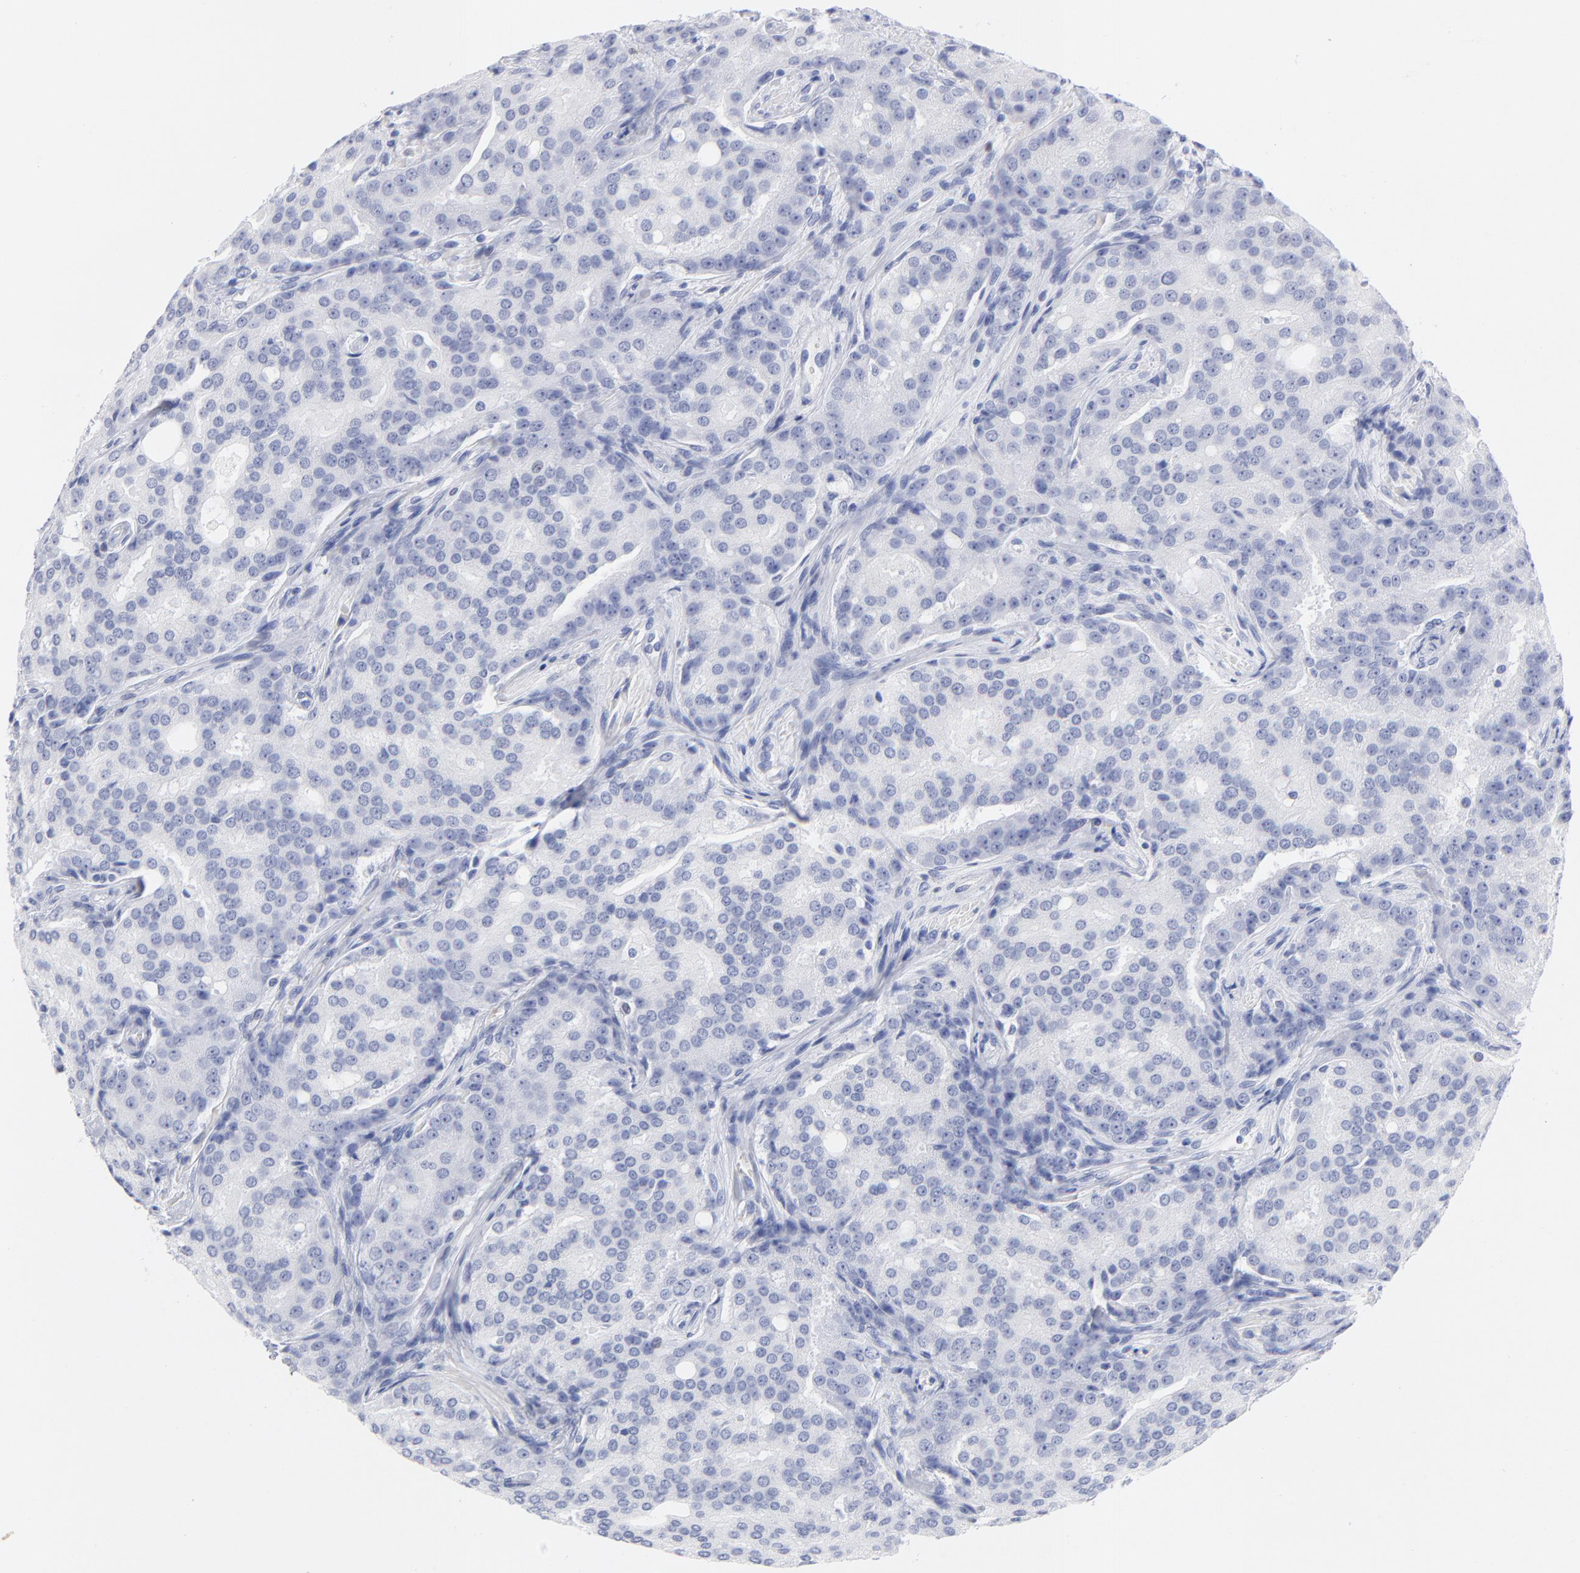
{"staining": {"intensity": "negative", "quantity": "none", "location": "none"}, "tissue": "prostate cancer", "cell_type": "Tumor cells", "image_type": "cancer", "snomed": [{"axis": "morphology", "description": "Adenocarcinoma, High grade"}, {"axis": "topography", "description": "Prostate"}], "caption": "The micrograph shows no staining of tumor cells in prostate cancer (adenocarcinoma (high-grade)).", "gene": "ARG1", "patient": {"sex": "male", "age": 72}}